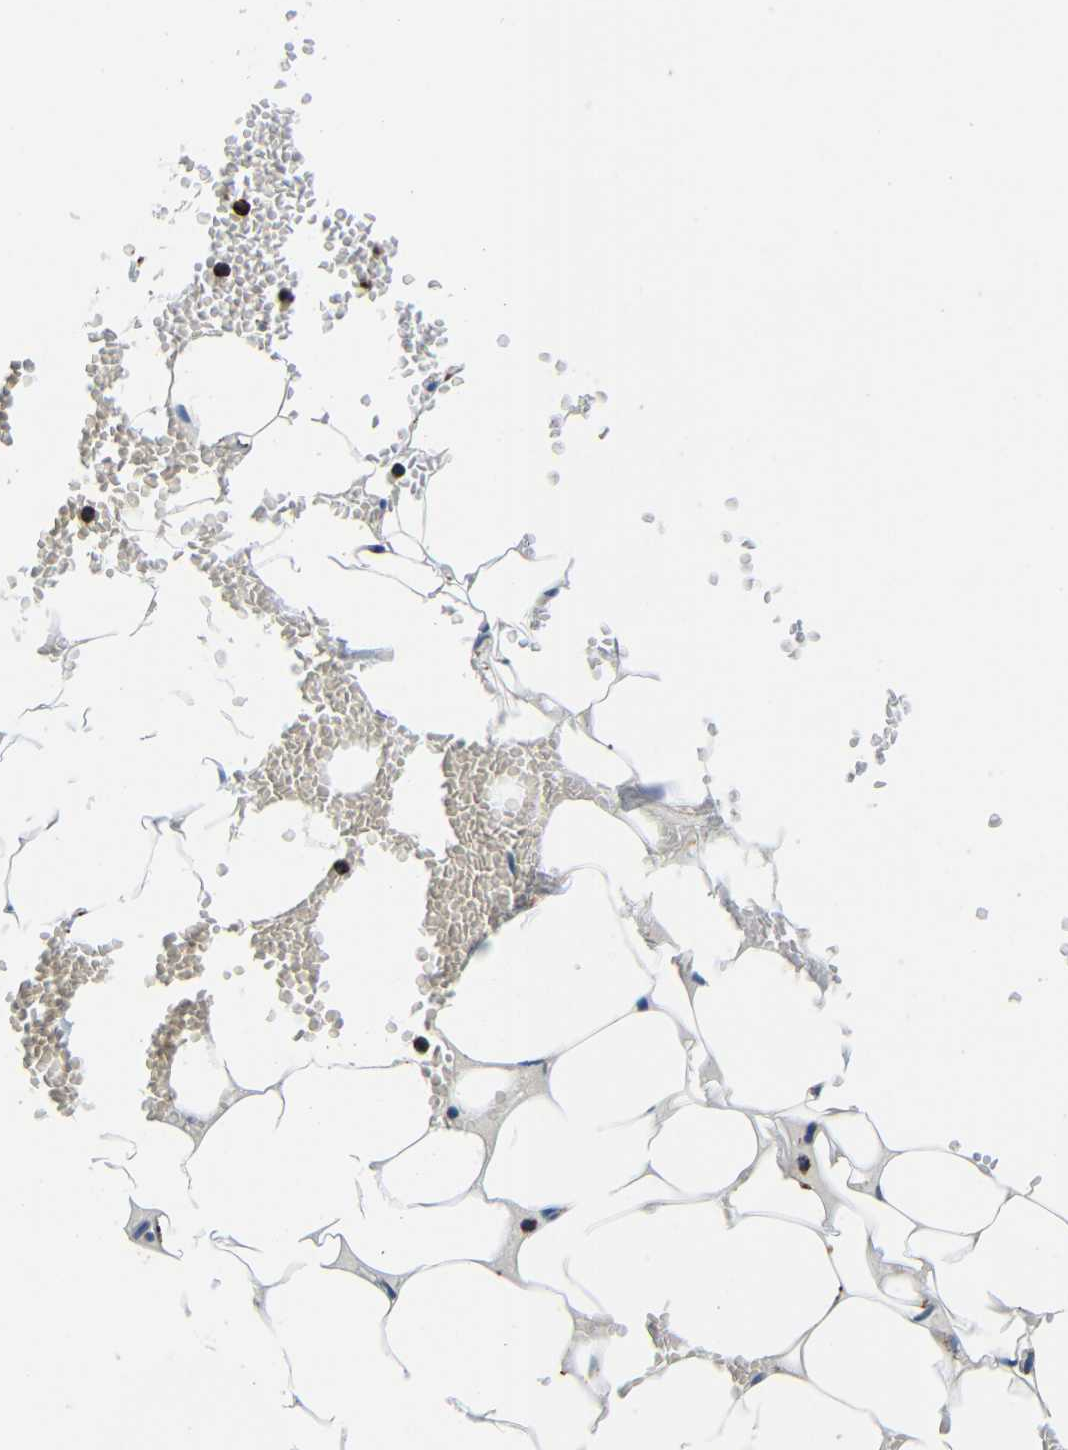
{"staining": {"intensity": "moderate", "quantity": "25%-75%", "location": "cytoplasmic/membranous"}, "tissue": "adipose tissue", "cell_type": "Adipocytes", "image_type": "normal", "snomed": [{"axis": "morphology", "description": "Normal tissue, NOS"}, {"axis": "topography", "description": "Adipose tissue"}, {"axis": "topography", "description": "Peripheral nerve tissue"}], "caption": "Human adipose tissue stained with a brown dye demonstrates moderate cytoplasmic/membranous positive staining in approximately 25%-75% of adipocytes.", "gene": "GALNT18", "patient": {"sex": "male", "age": 52}}